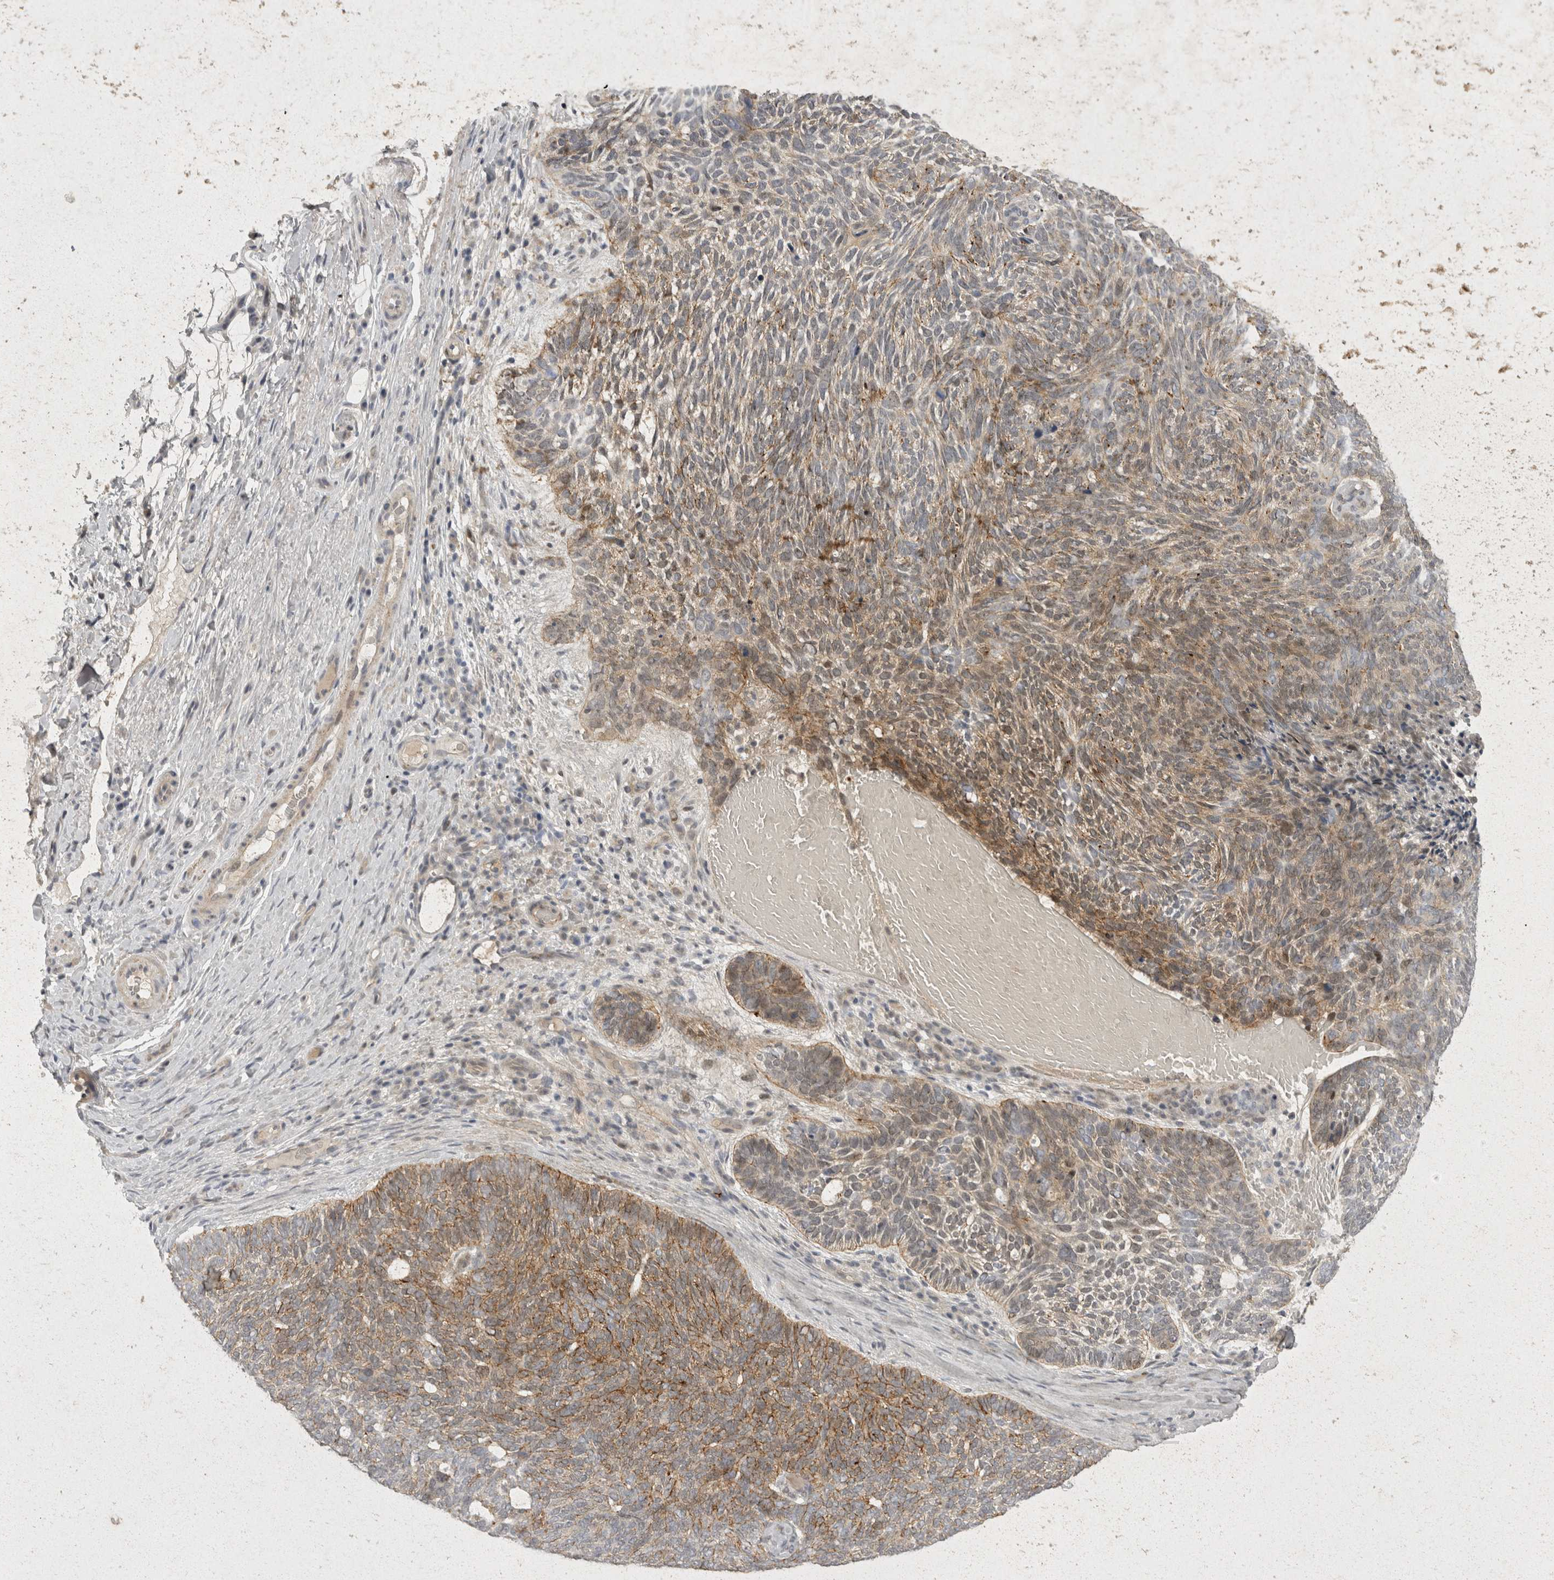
{"staining": {"intensity": "moderate", "quantity": ">75%", "location": "cytoplasmic/membranous"}, "tissue": "skin cancer", "cell_type": "Tumor cells", "image_type": "cancer", "snomed": [{"axis": "morphology", "description": "Basal cell carcinoma"}, {"axis": "topography", "description": "Skin"}], "caption": "DAB (3,3'-diaminobenzidine) immunohistochemical staining of human basal cell carcinoma (skin) exhibits moderate cytoplasmic/membranous protein expression in about >75% of tumor cells. (Brightfield microscopy of DAB IHC at high magnification).", "gene": "TOM1L2", "patient": {"sex": "female", "age": 85}}